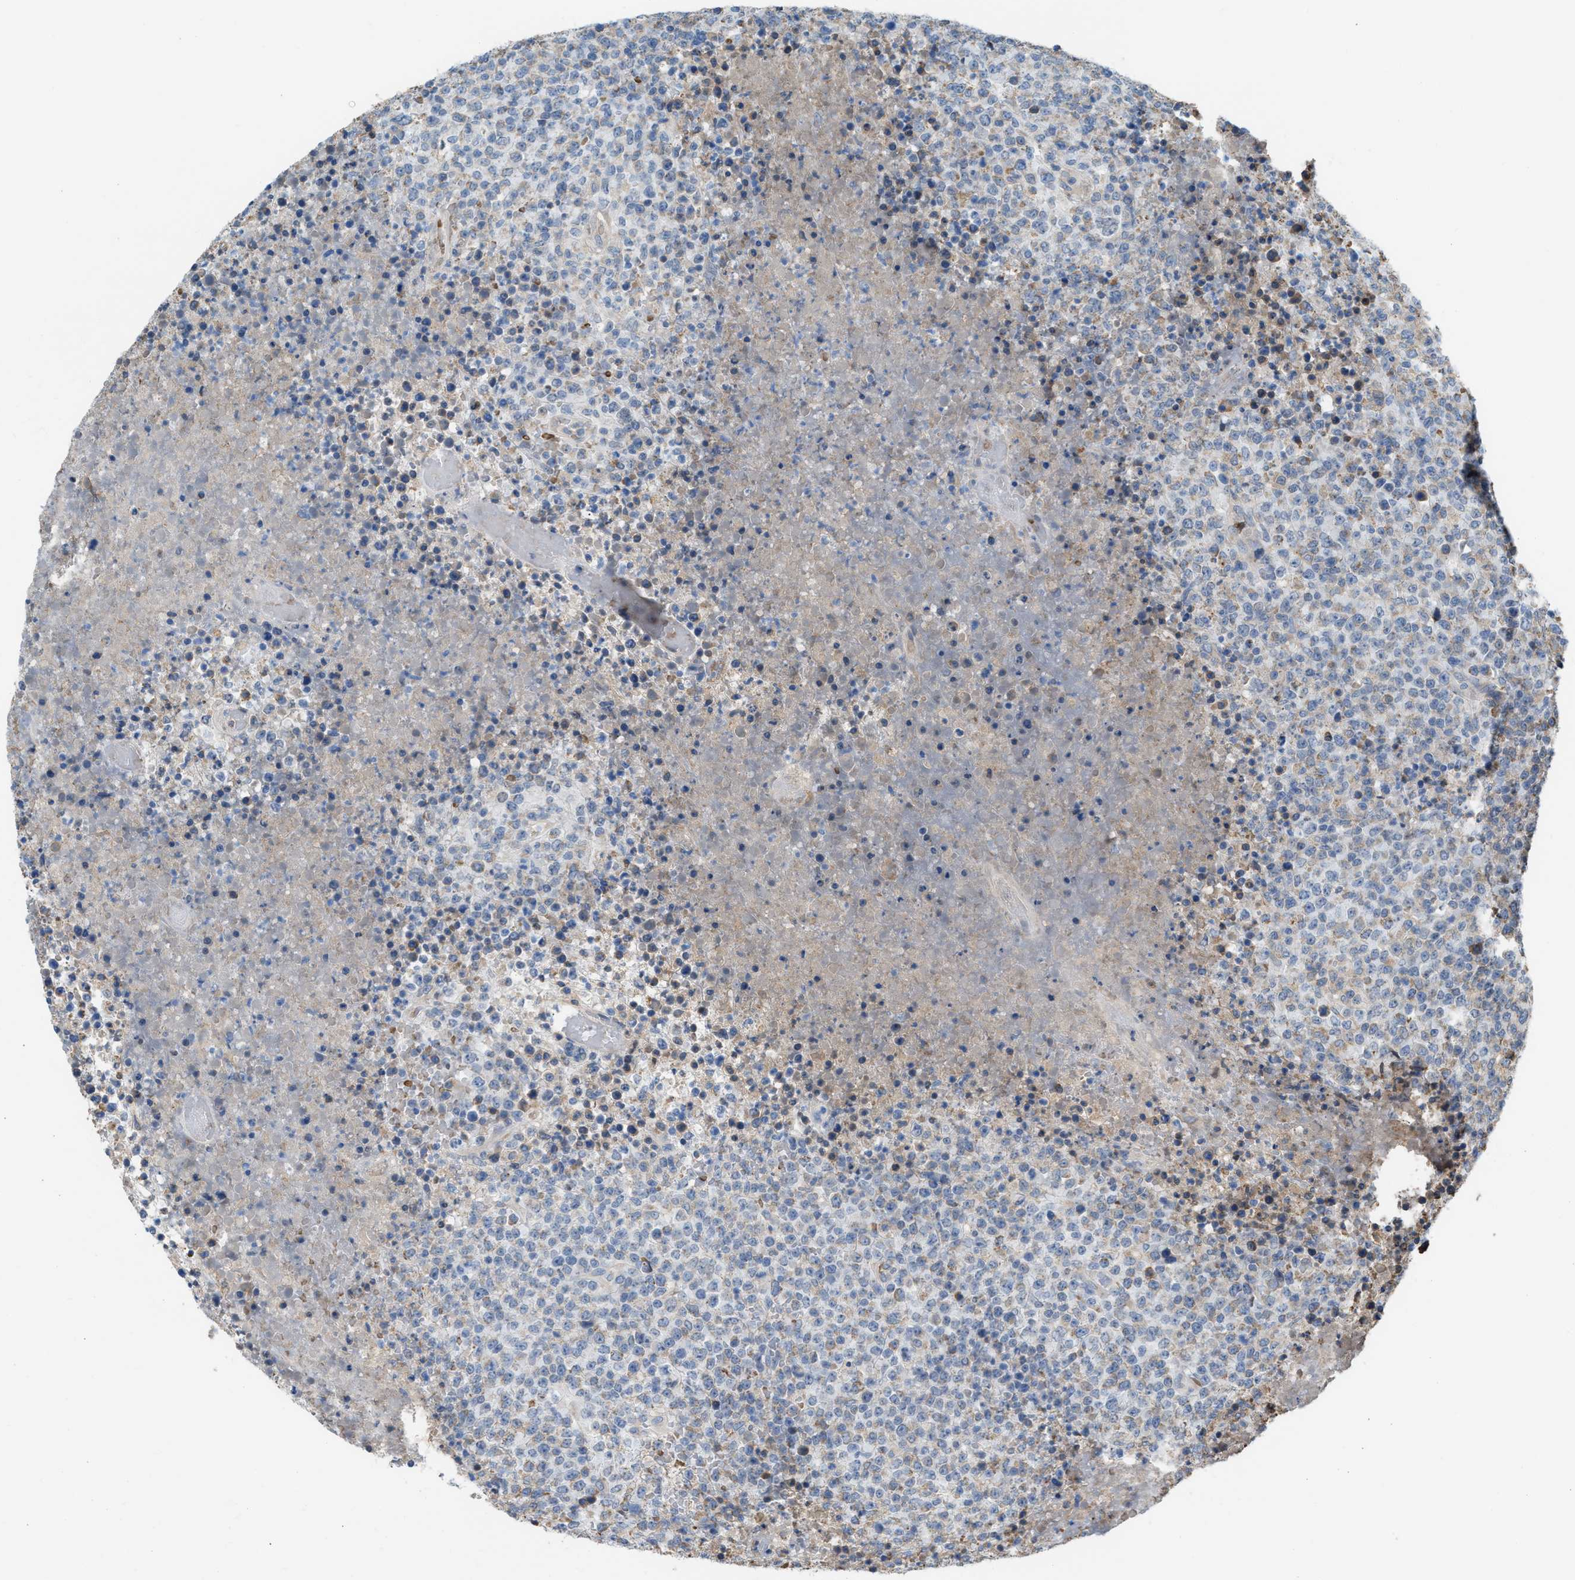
{"staining": {"intensity": "negative", "quantity": "none", "location": "none"}, "tissue": "lymphoma", "cell_type": "Tumor cells", "image_type": "cancer", "snomed": [{"axis": "morphology", "description": "Malignant lymphoma, non-Hodgkin's type, High grade"}, {"axis": "topography", "description": "Lymph node"}], "caption": "The immunohistochemistry (IHC) photomicrograph has no significant expression in tumor cells of malignant lymphoma, non-Hodgkin's type (high-grade) tissue.", "gene": "CA3", "patient": {"sex": "male", "age": 13}}